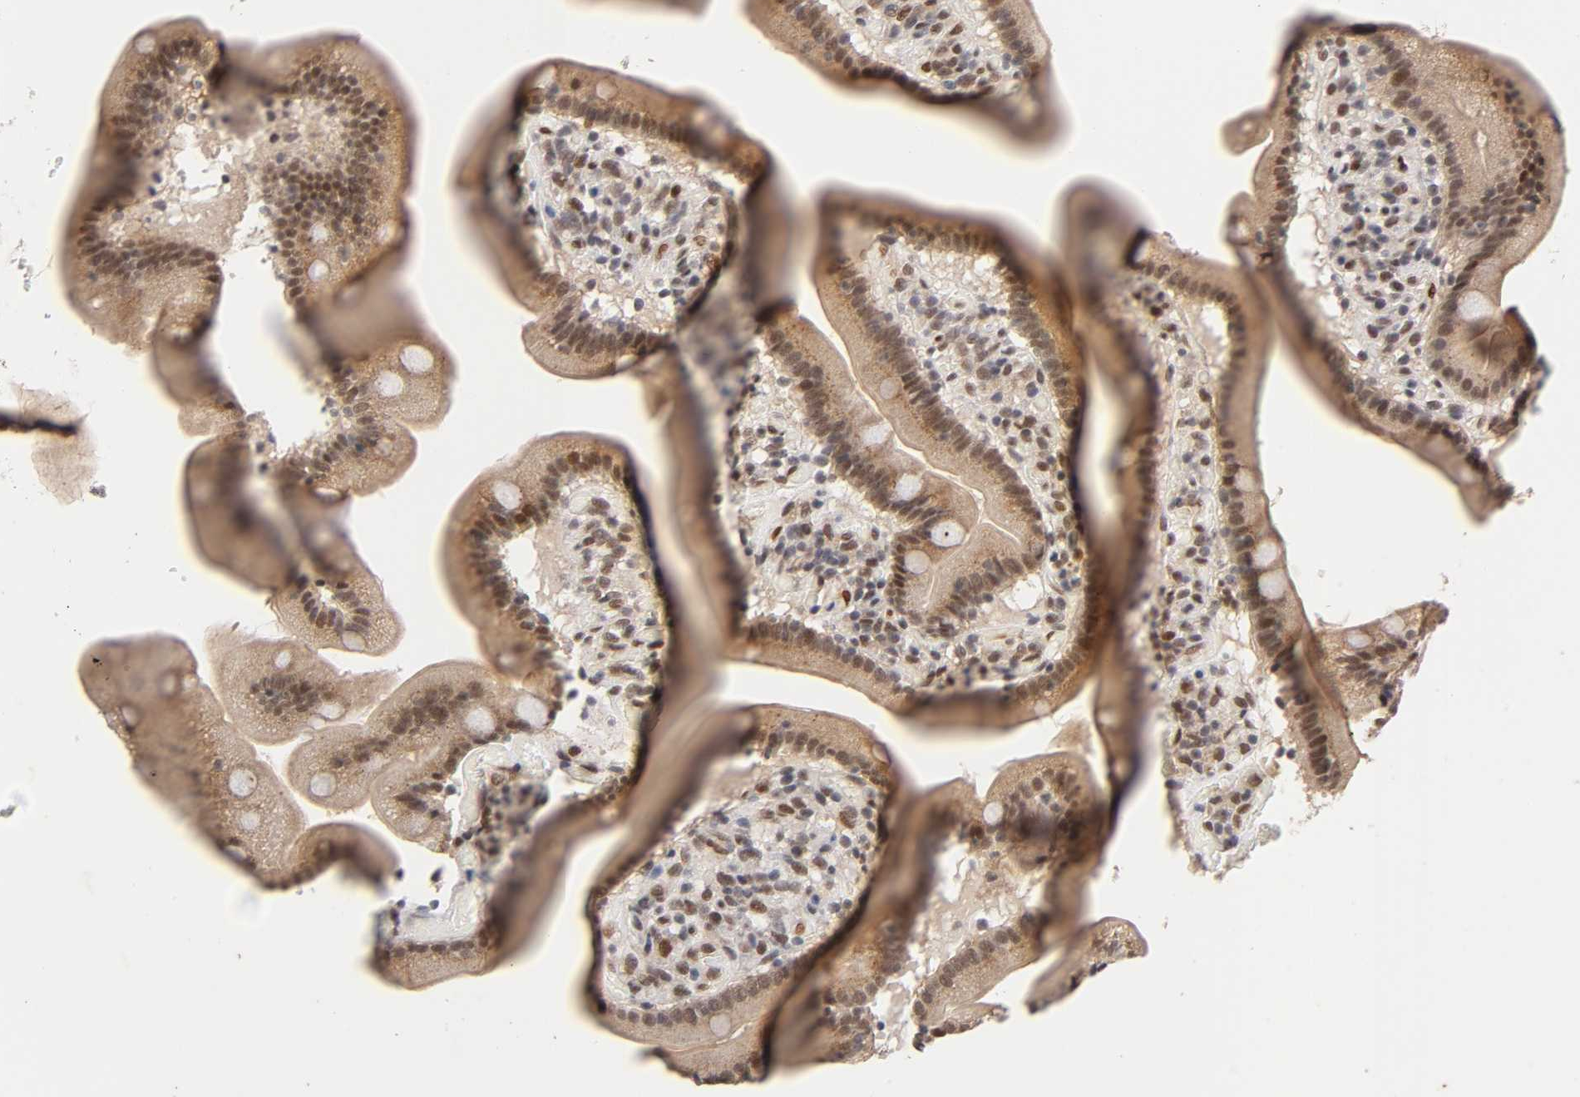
{"staining": {"intensity": "strong", "quantity": ">75%", "location": "cytoplasmic/membranous,nuclear"}, "tissue": "duodenum", "cell_type": "Glandular cells", "image_type": "normal", "snomed": [{"axis": "morphology", "description": "Normal tissue, NOS"}, {"axis": "topography", "description": "Duodenum"}], "caption": "Human duodenum stained with a brown dye exhibits strong cytoplasmic/membranous,nuclear positive staining in approximately >75% of glandular cells.", "gene": "EP300", "patient": {"sex": "male", "age": 66}}